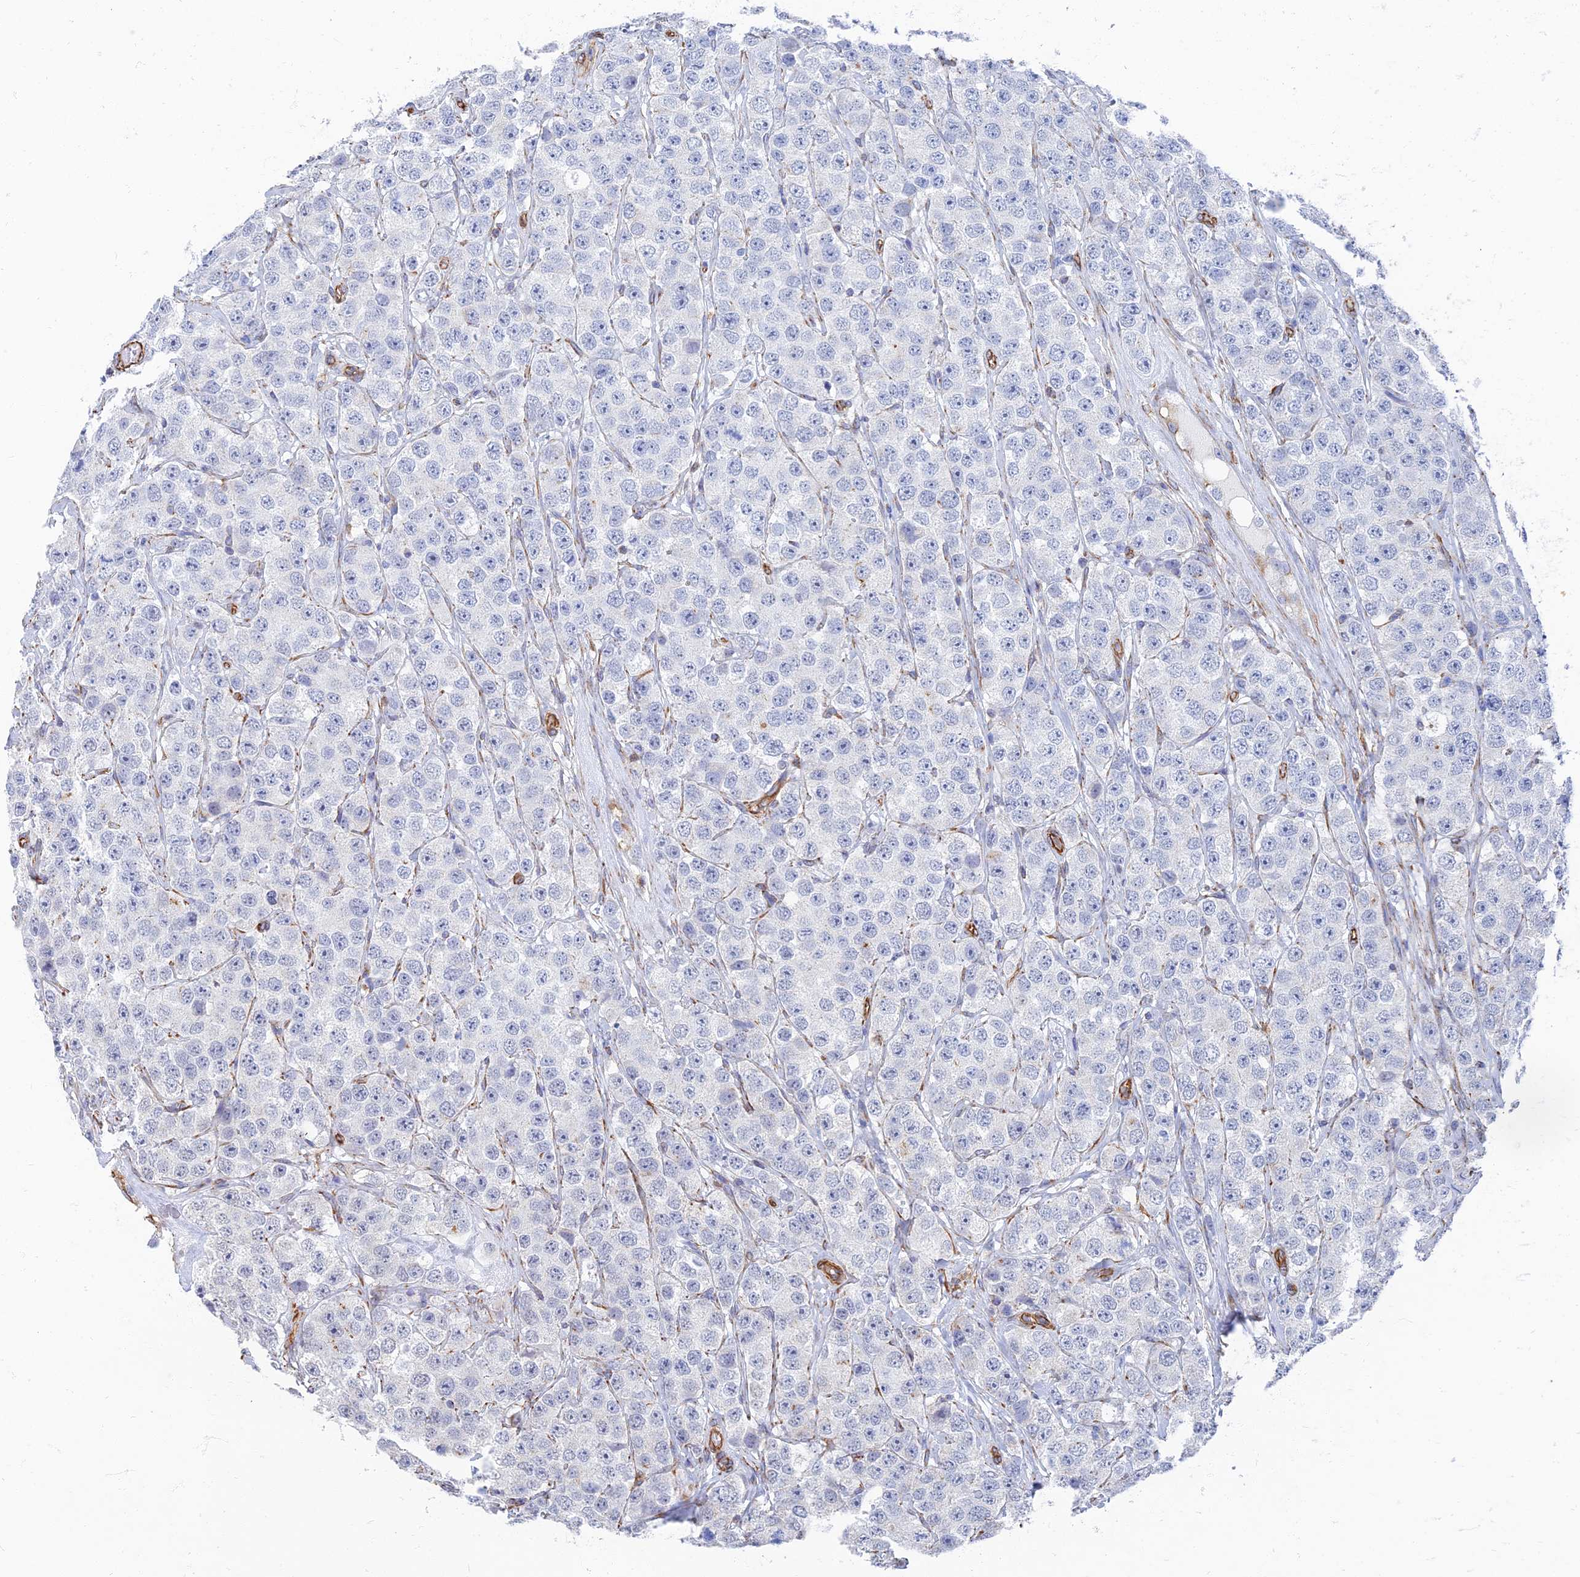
{"staining": {"intensity": "negative", "quantity": "none", "location": "none"}, "tissue": "testis cancer", "cell_type": "Tumor cells", "image_type": "cancer", "snomed": [{"axis": "morphology", "description": "Seminoma, NOS"}, {"axis": "topography", "description": "Testis"}], "caption": "Immunohistochemistry micrograph of testis cancer (seminoma) stained for a protein (brown), which demonstrates no positivity in tumor cells.", "gene": "RMC1", "patient": {"sex": "male", "age": 28}}